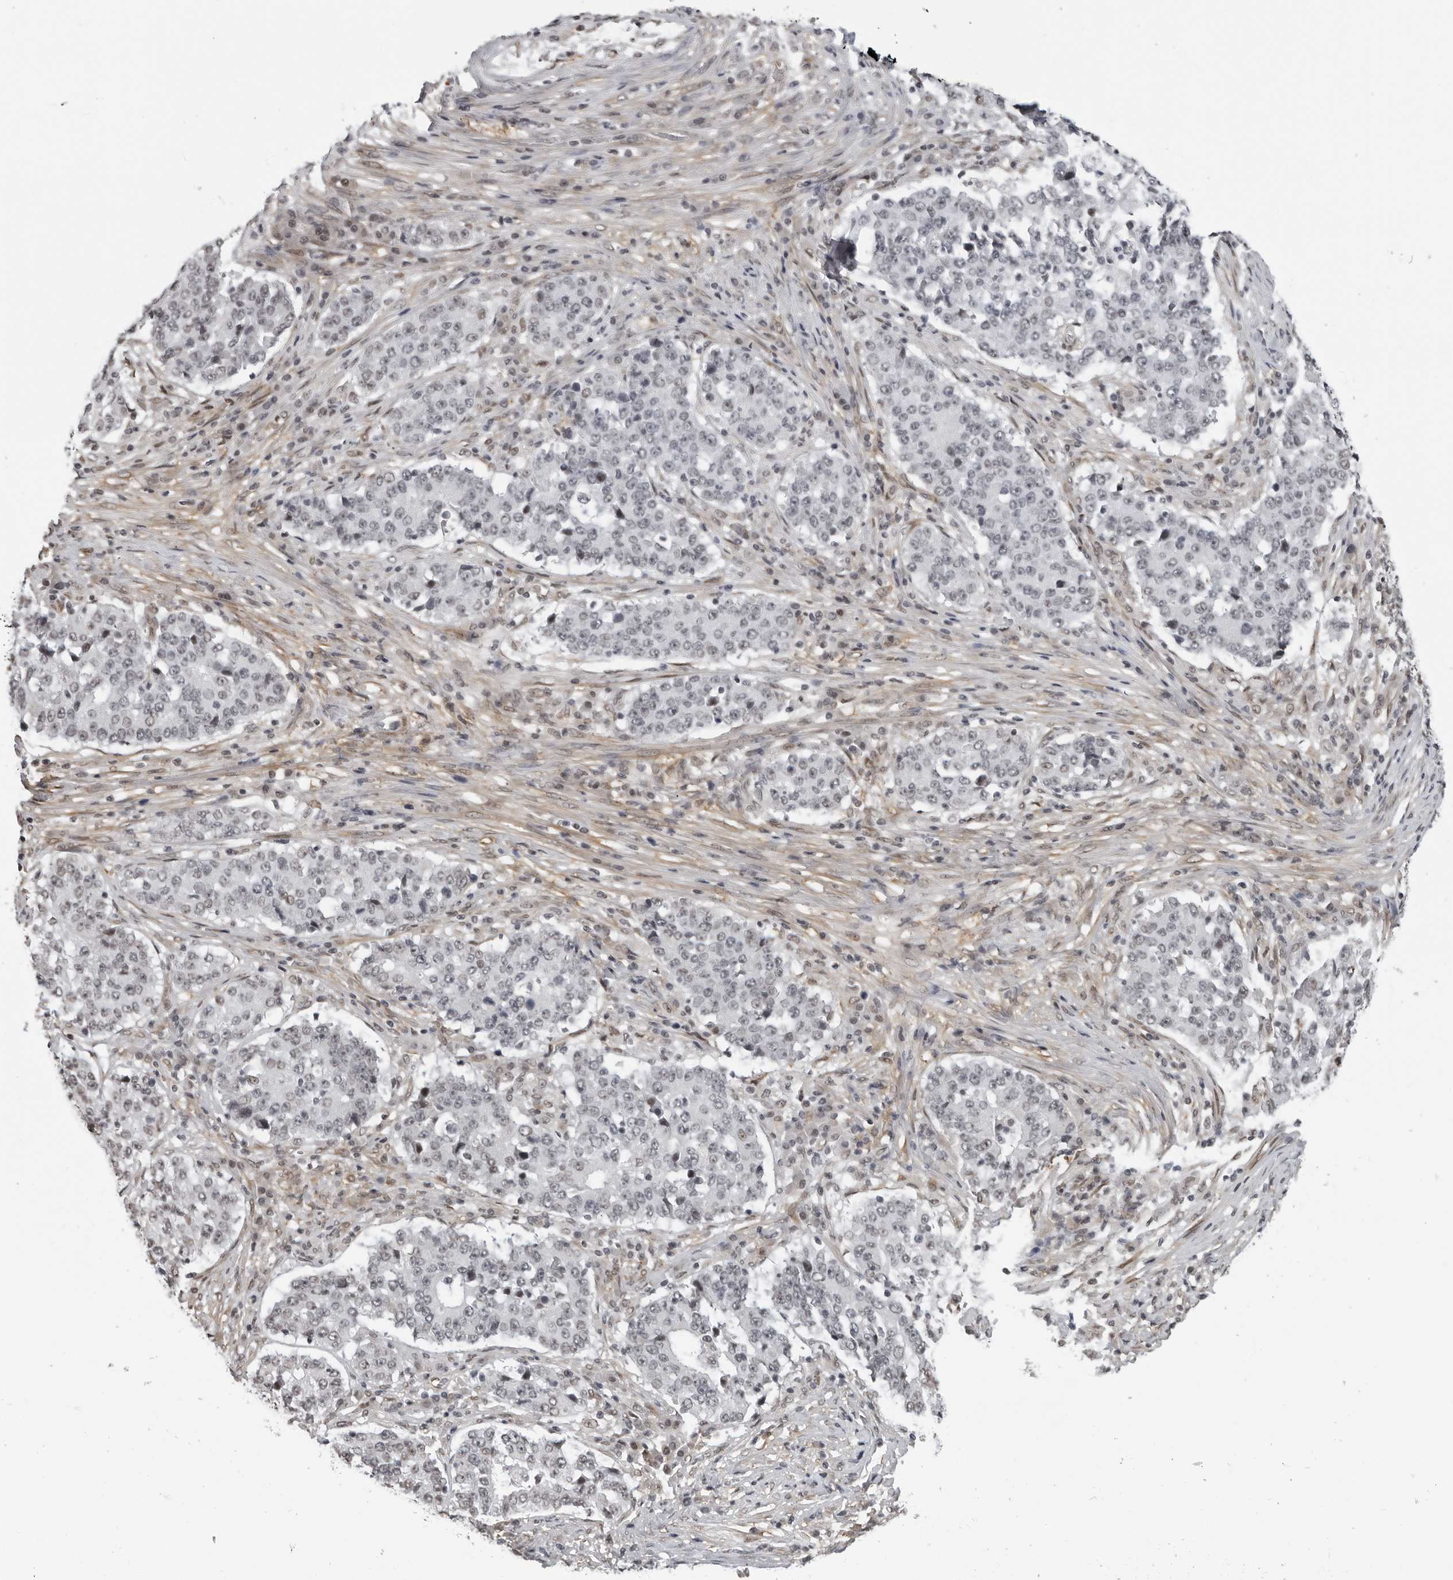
{"staining": {"intensity": "negative", "quantity": "none", "location": "none"}, "tissue": "stomach cancer", "cell_type": "Tumor cells", "image_type": "cancer", "snomed": [{"axis": "morphology", "description": "Adenocarcinoma, NOS"}, {"axis": "topography", "description": "Stomach"}], "caption": "A histopathology image of stomach cancer (adenocarcinoma) stained for a protein reveals no brown staining in tumor cells. Nuclei are stained in blue.", "gene": "MAF", "patient": {"sex": "male", "age": 59}}